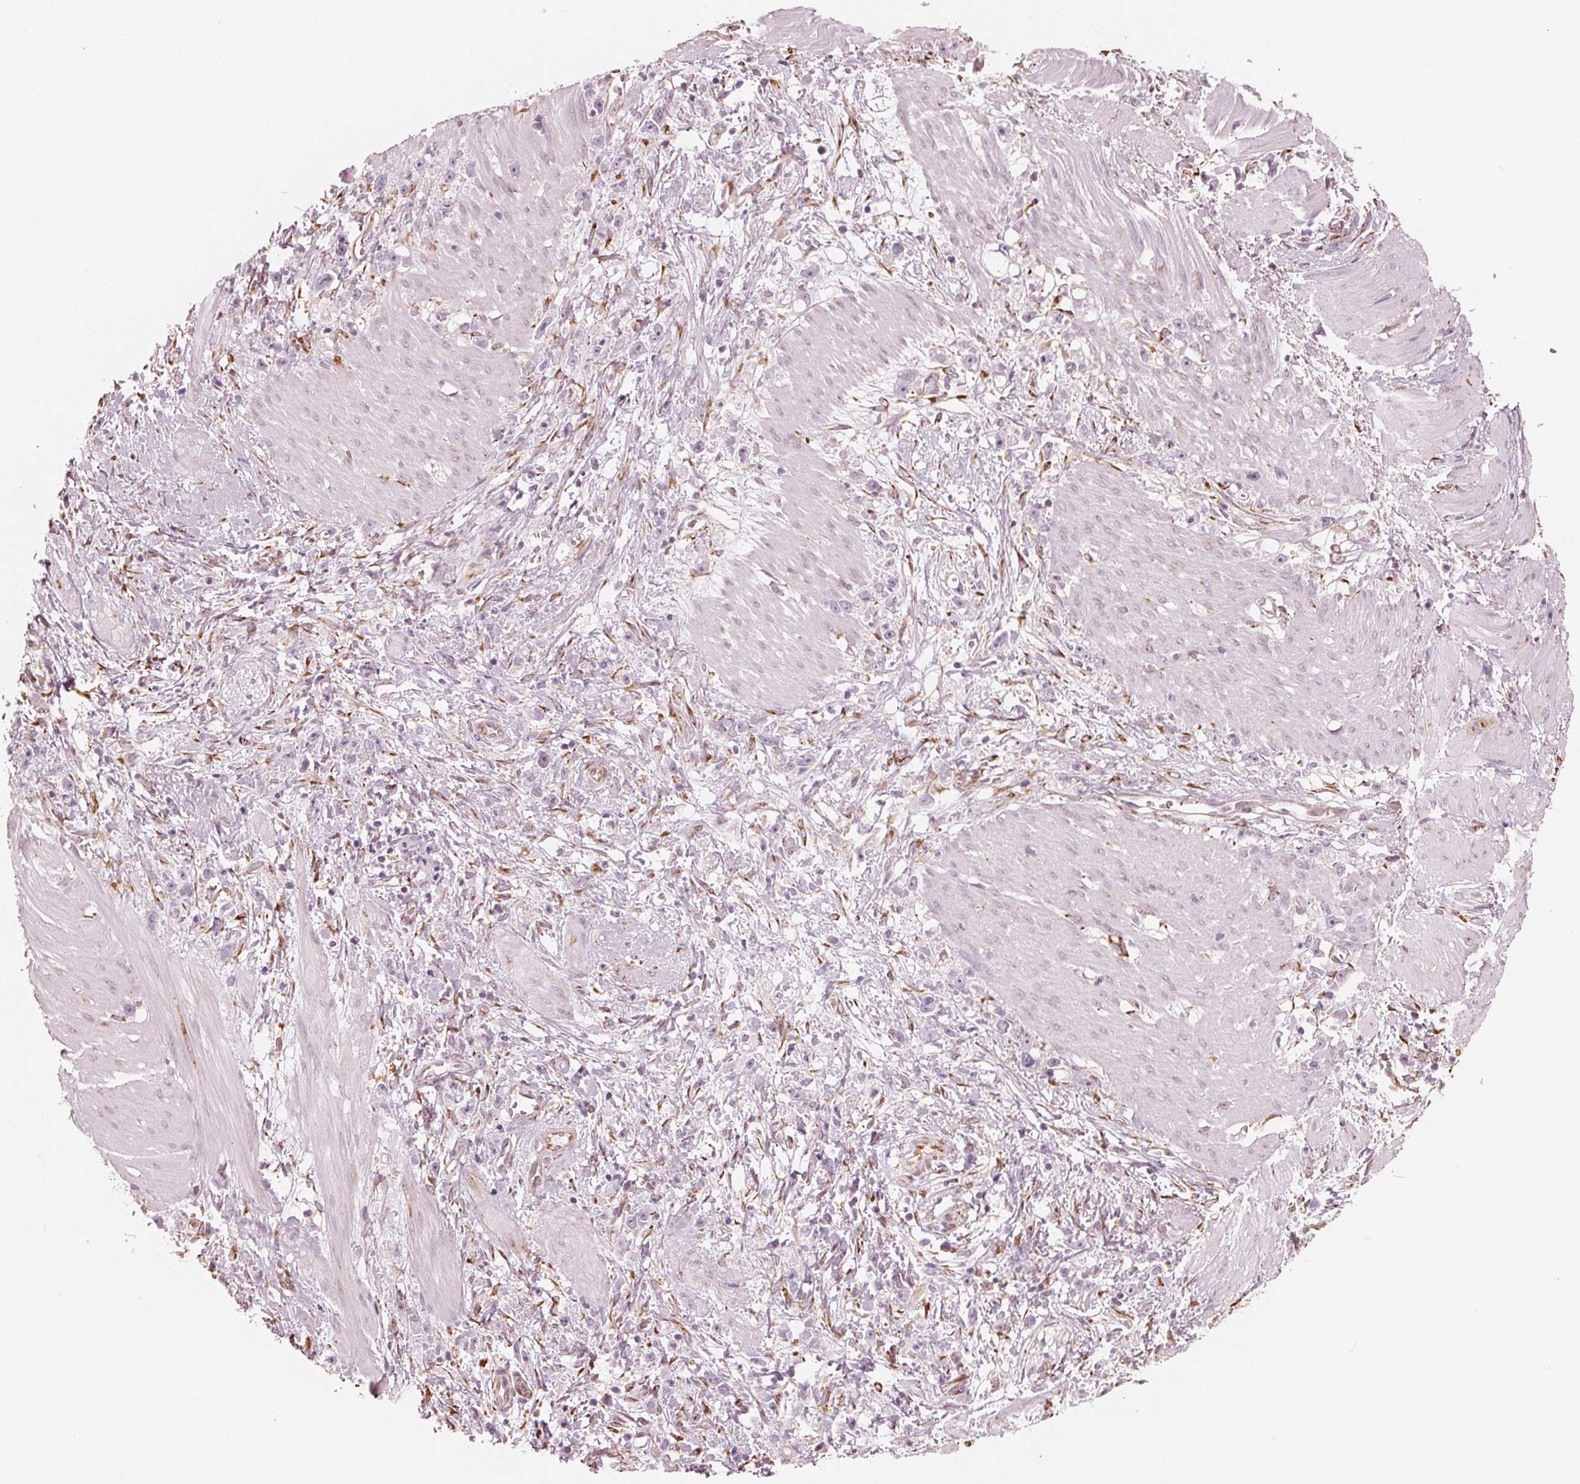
{"staining": {"intensity": "negative", "quantity": "none", "location": "none"}, "tissue": "stomach cancer", "cell_type": "Tumor cells", "image_type": "cancer", "snomed": [{"axis": "morphology", "description": "Adenocarcinoma, NOS"}, {"axis": "topography", "description": "Stomach"}], "caption": "IHC histopathology image of neoplastic tissue: human stomach adenocarcinoma stained with DAB exhibits no significant protein expression in tumor cells.", "gene": "IKBIP", "patient": {"sex": "female", "age": 59}}